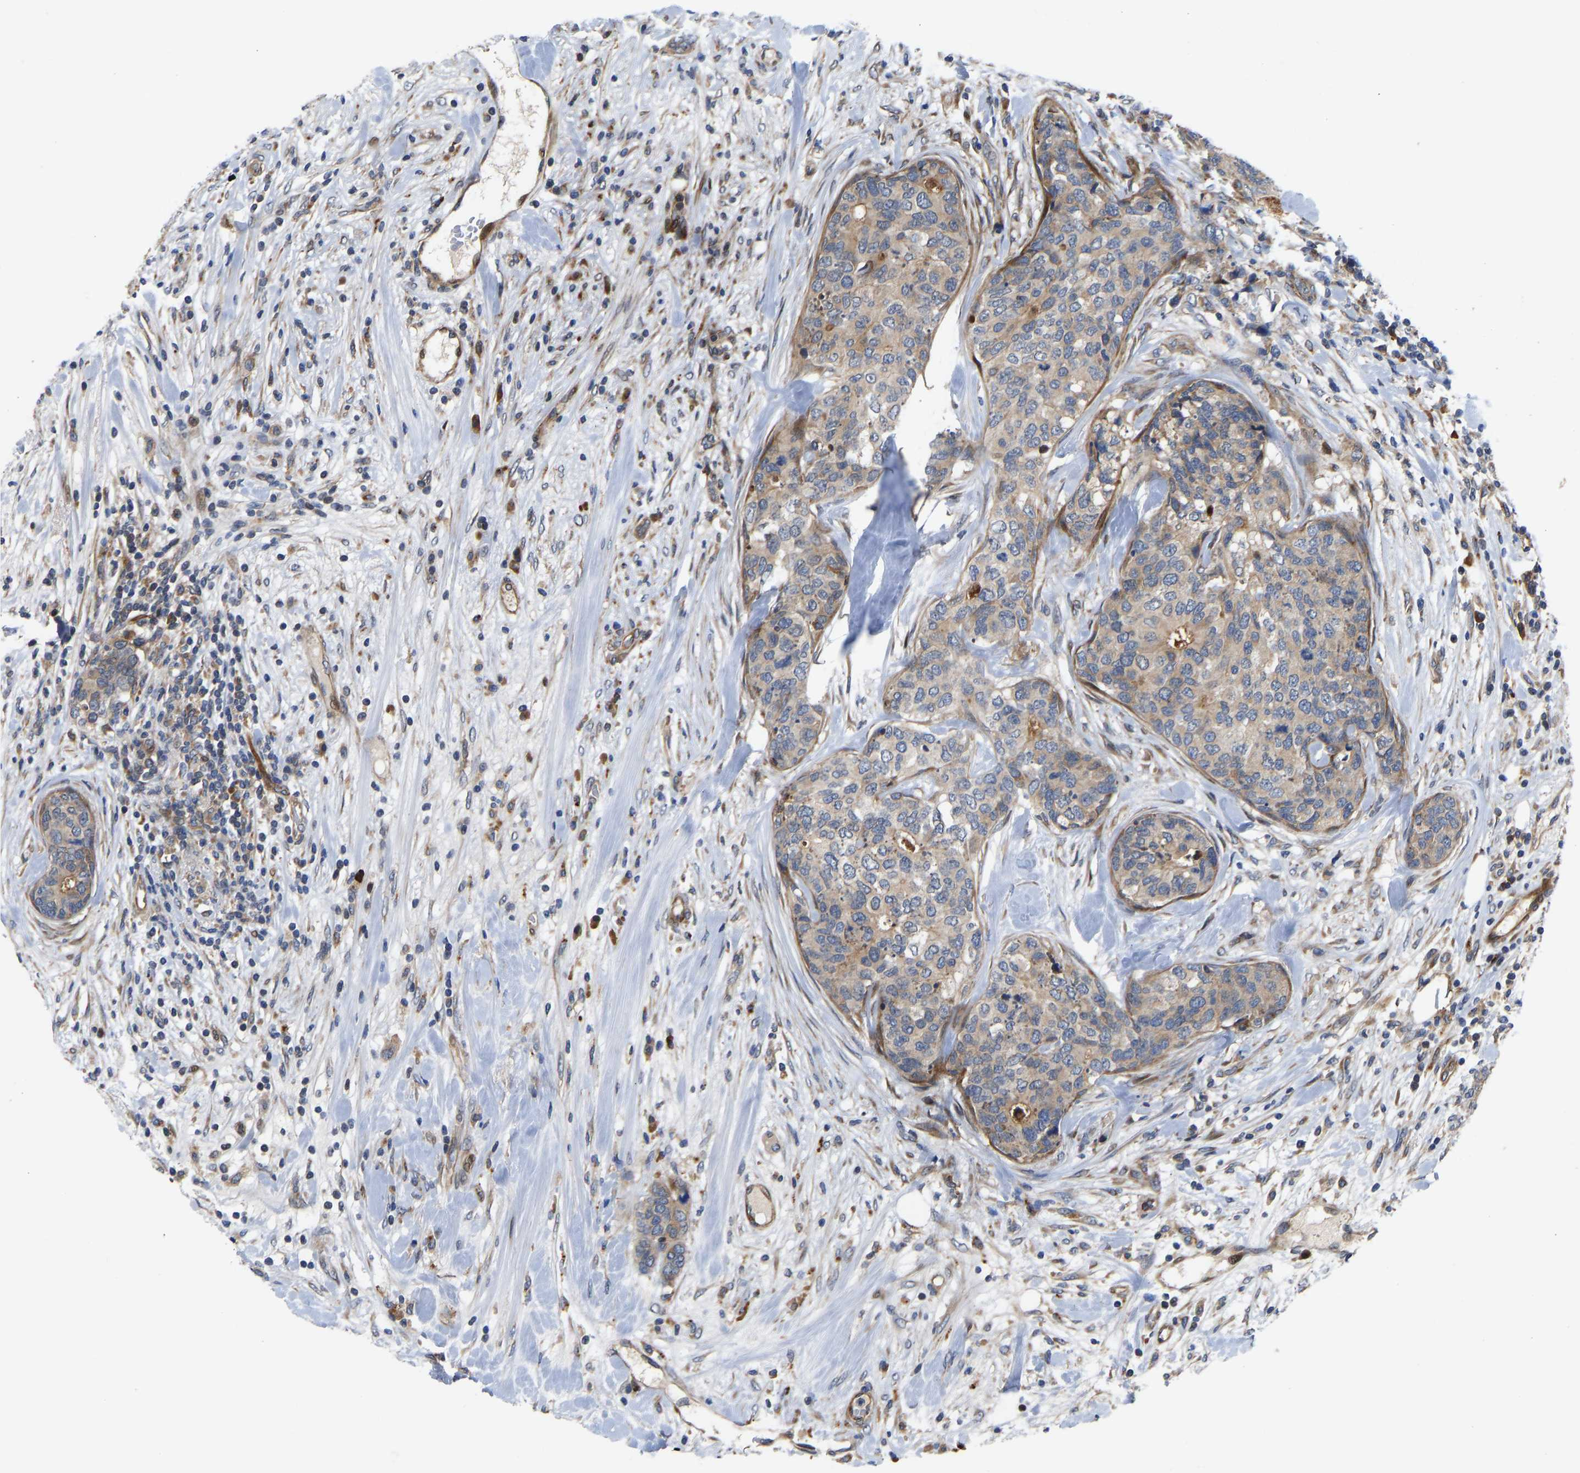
{"staining": {"intensity": "weak", "quantity": ">75%", "location": "cytoplasmic/membranous"}, "tissue": "breast cancer", "cell_type": "Tumor cells", "image_type": "cancer", "snomed": [{"axis": "morphology", "description": "Lobular carcinoma"}, {"axis": "topography", "description": "Breast"}], "caption": "Protein staining of breast lobular carcinoma tissue shows weak cytoplasmic/membranous expression in approximately >75% of tumor cells. (DAB IHC, brown staining for protein, blue staining for nuclei).", "gene": "TMEM38B", "patient": {"sex": "female", "age": 59}}